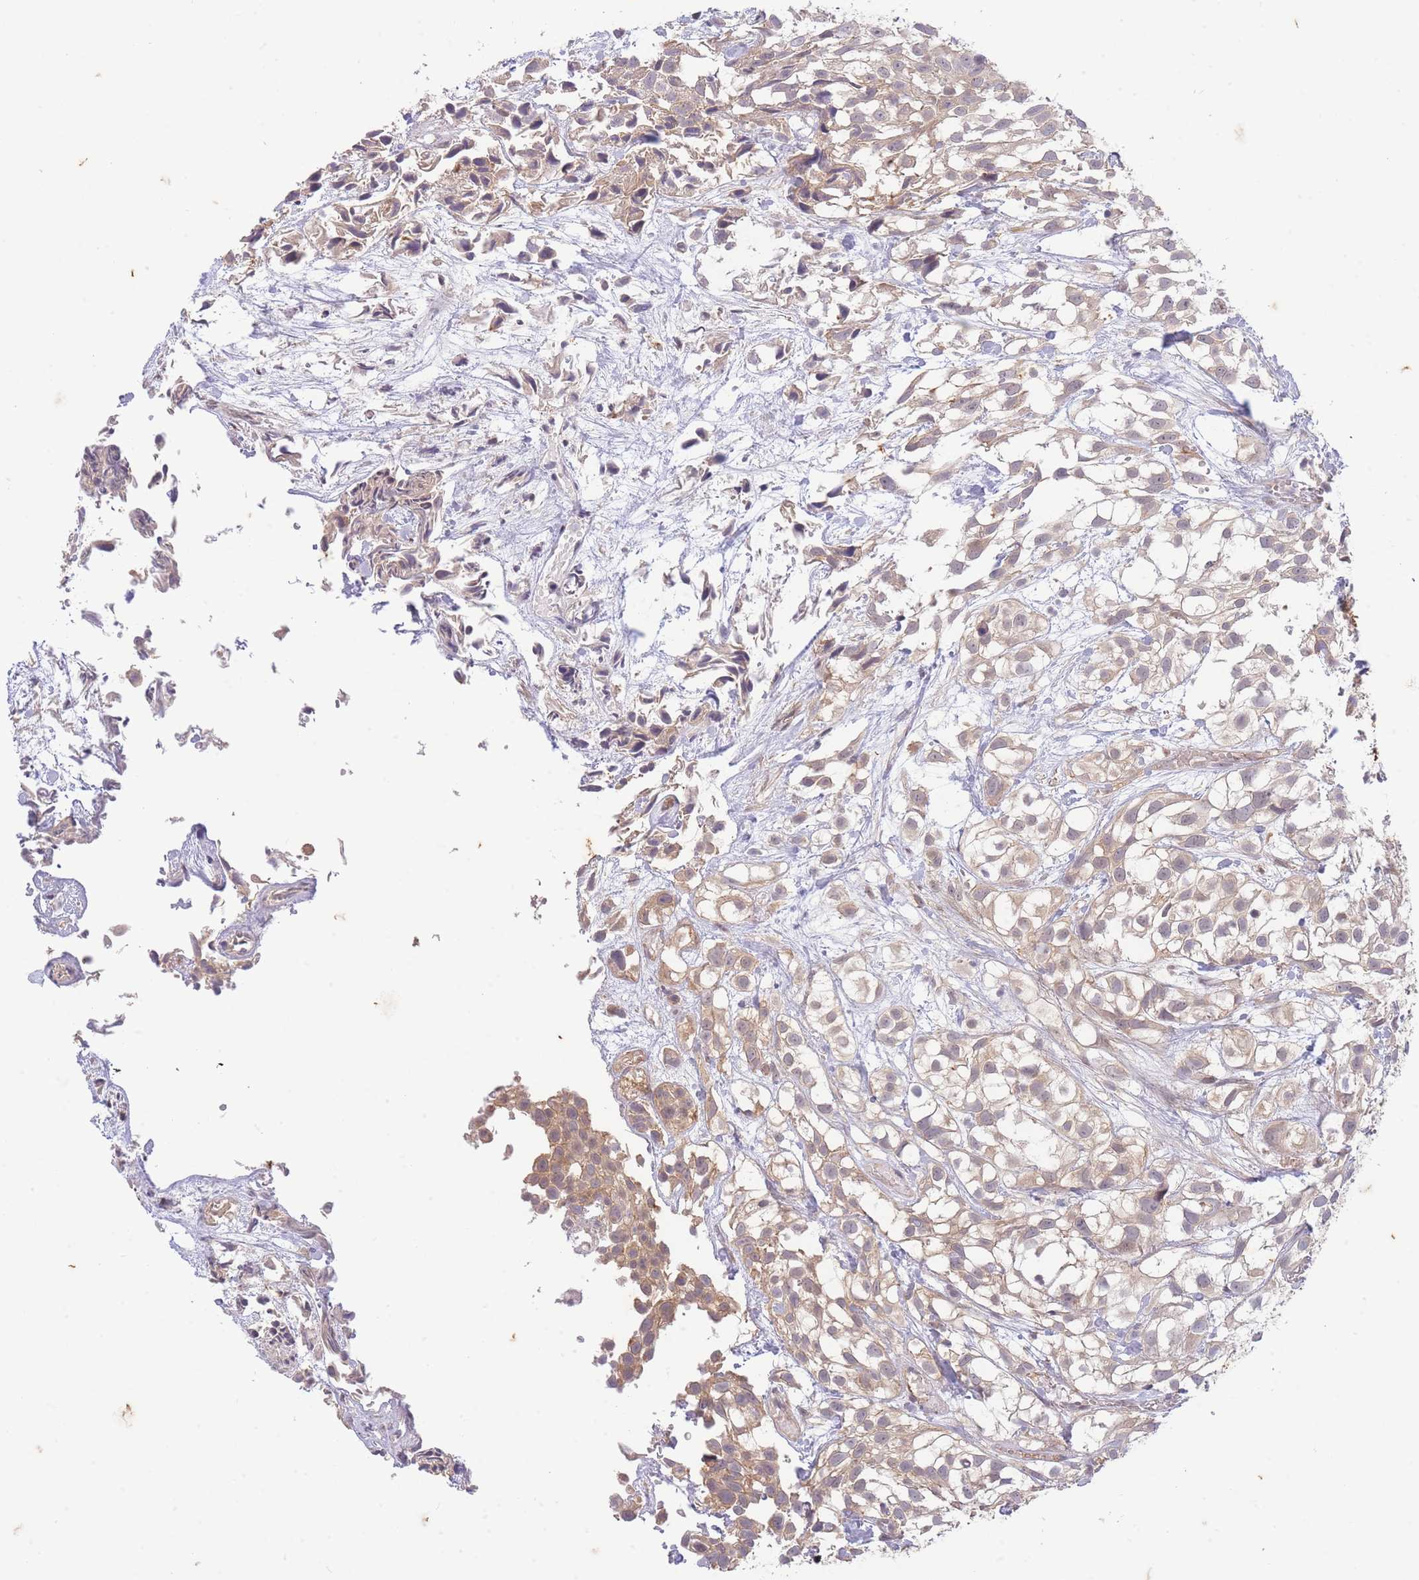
{"staining": {"intensity": "weak", "quantity": ">75%", "location": "cytoplasmic/membranous"}, "tissue": "urothelial cancer", "cell_type": "Tumor cells", "image_type": "cancer", "snomed": [{"axis": "morphology", "description": "Urothelial carcinoma, High grade"}, {"axis": "topography", "description": "Urinary bladder"}], "caption": "High-grade urothelial carcinoma stained with a protein marker displays weak staining in tumor cells.", "gene": "ST8SIA4", "patient": {"sex": "male", "age": 56}}